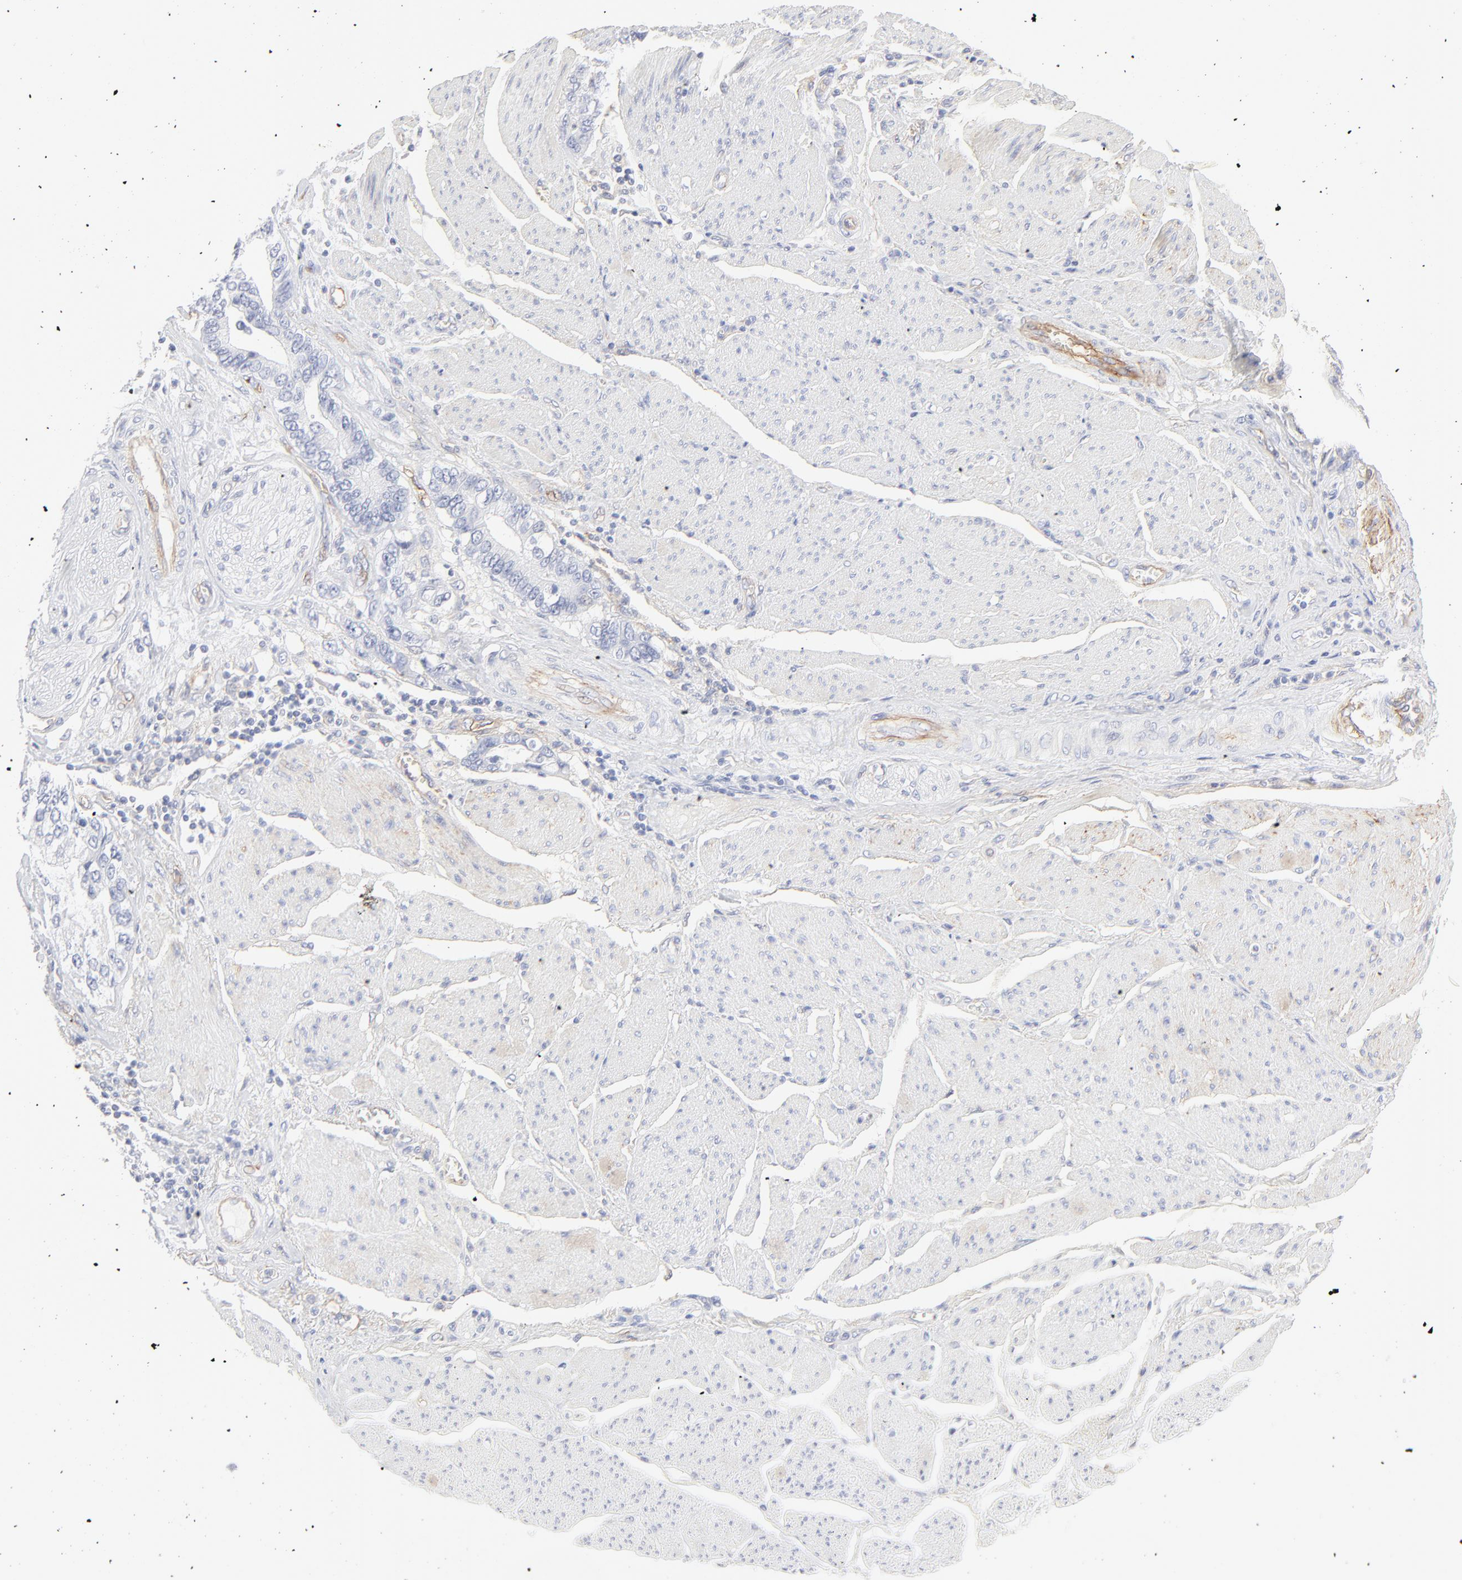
{"staining": {"intensity": "negative", "quantity": "none", "location": "none"}, "tissue": "stomach cancer", "cell_type": "Tumor cells", "image_type": "cancer", "snomed": [{"axis": "morphology", "description": "Adenocarcinoma, NOS"}, {"axis": "topography", "description": "Pancreas"}, {"axis": "topography", "description": "Stomach, upper"}], "caption": "Immunohistochemical staining of human adenocarcinoma (stomach) shows no significant expression in tumor cells. Brightfield microscopy of immunohistochemistry (IHC) stained with DAB (3,3'-diaminobenzidine) (brown) and hematoxylin (blue), captured at high magnification.", "gene": "ITGA5", "patient": {"sex": "male", "age": 77}}